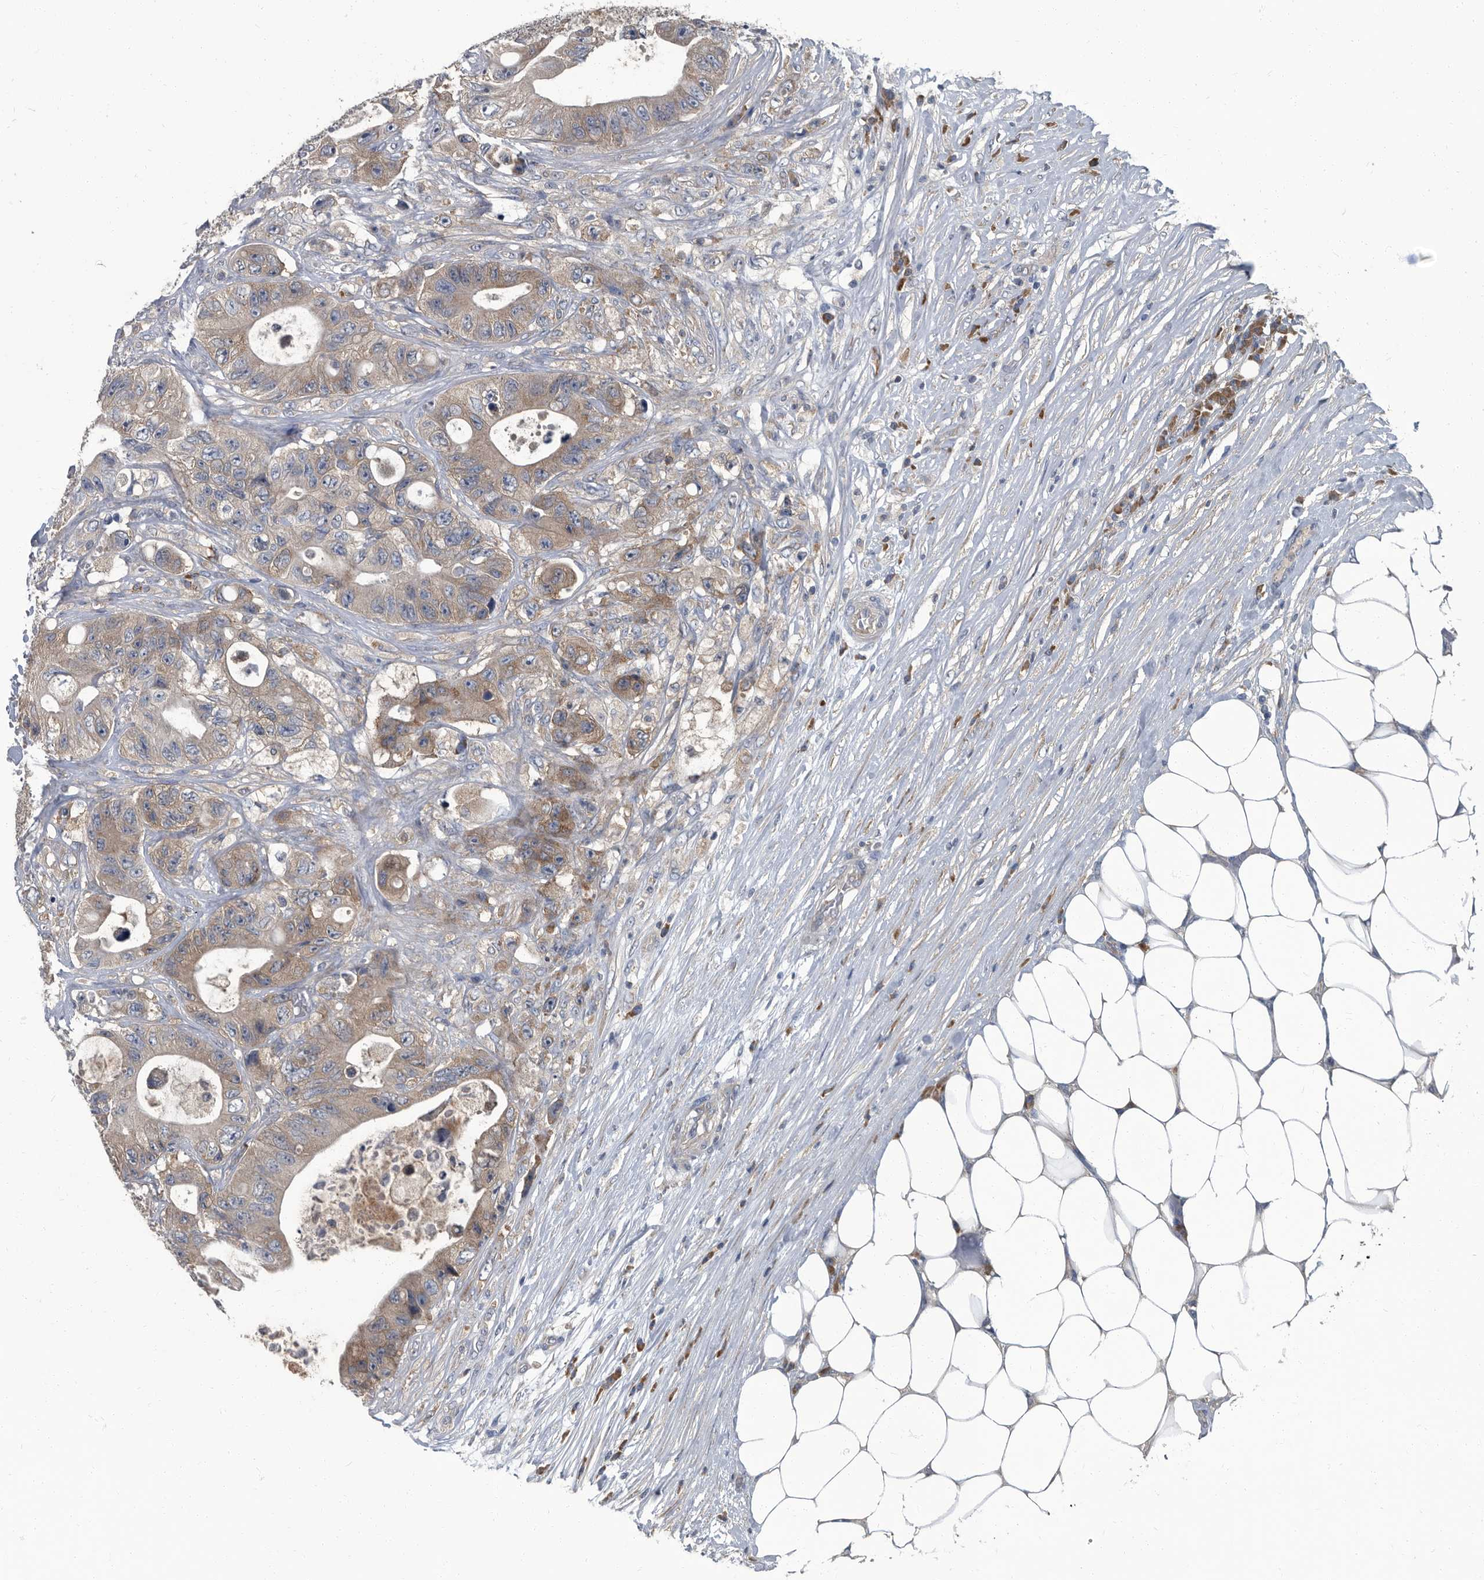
{"staining": {"intensity": "moderate", "quantity": ">75%", "location": "cytoplasmic/membranous"}, "tissue": "colorectal cancer", "cell_type": "Tumor cells", "image_type": "cancer", "snomed": [{"axis": "morphology", "description": "Adenocarcinoma, NOS"}, {"axis": "topography", "description": "Colon"}], "caption": "Colorectal cancer (adenocarcinoma) stained for a protein reveals moderate cytoplasmic/membranous positivity in tumor cells.", "gene": "CDV3", "patient": {"sex": "female", "age": 46}}